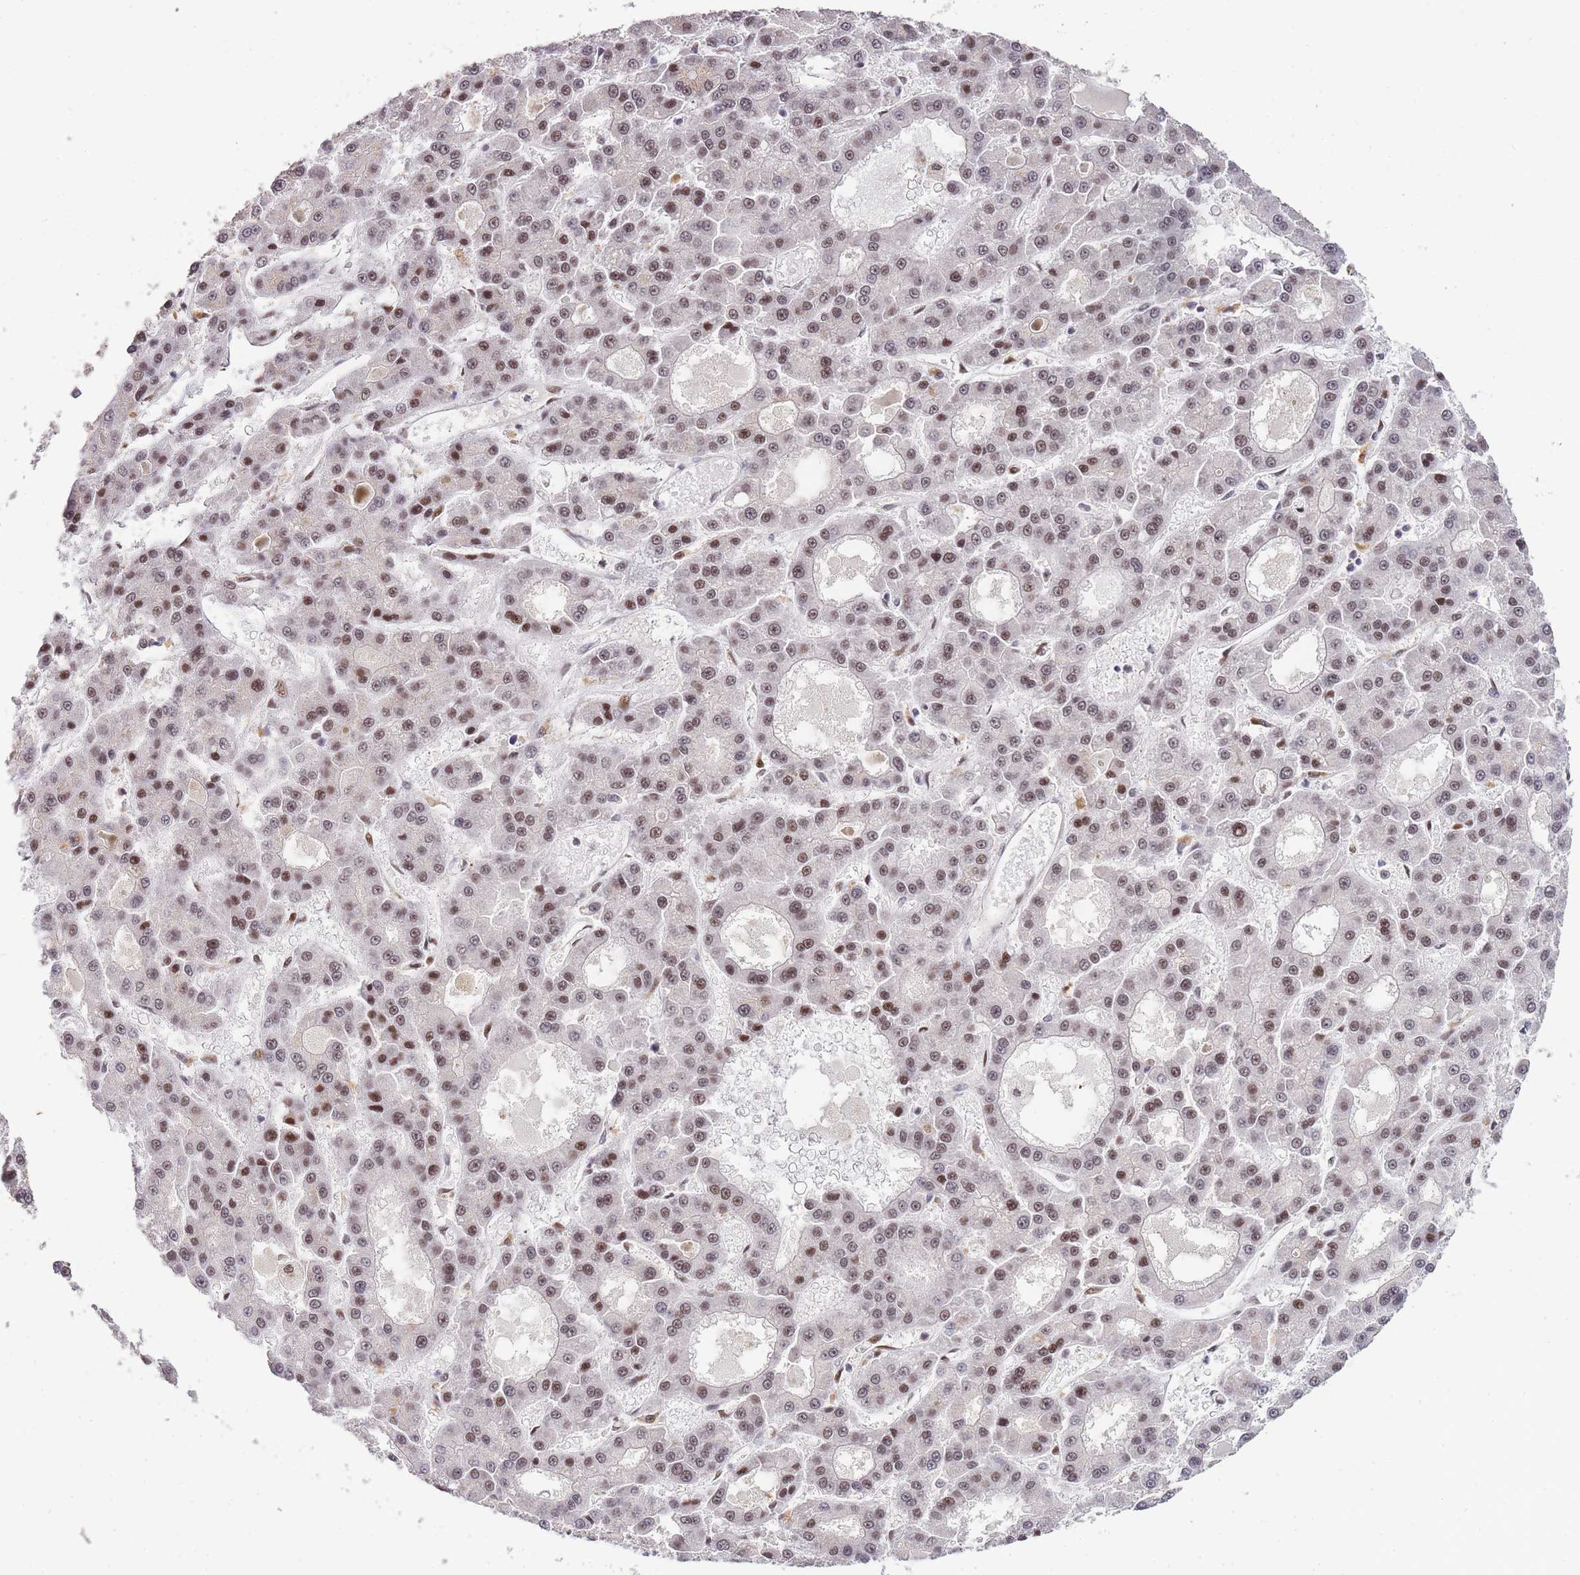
{"staining": {"intensity": "moderate", "quantity": ">75%", "location": "nuclear"}, "tissue": "liver cancer", "cell_type": "Tumor cells", "image_type": "cancer", "snomed": [{"axis": "morphology", "description": "Carcinoma, Hepatocellular, NOS"}, {"axis": "topography", "description": "Liver"}], "caption": "The immunohistochemical stain highlights moderate nuclear expression in tumor cells of liver hepatocellular carcinoma tissue.", "gene": "PRKDC", "patient": {"sex": "male", "age": 70}}